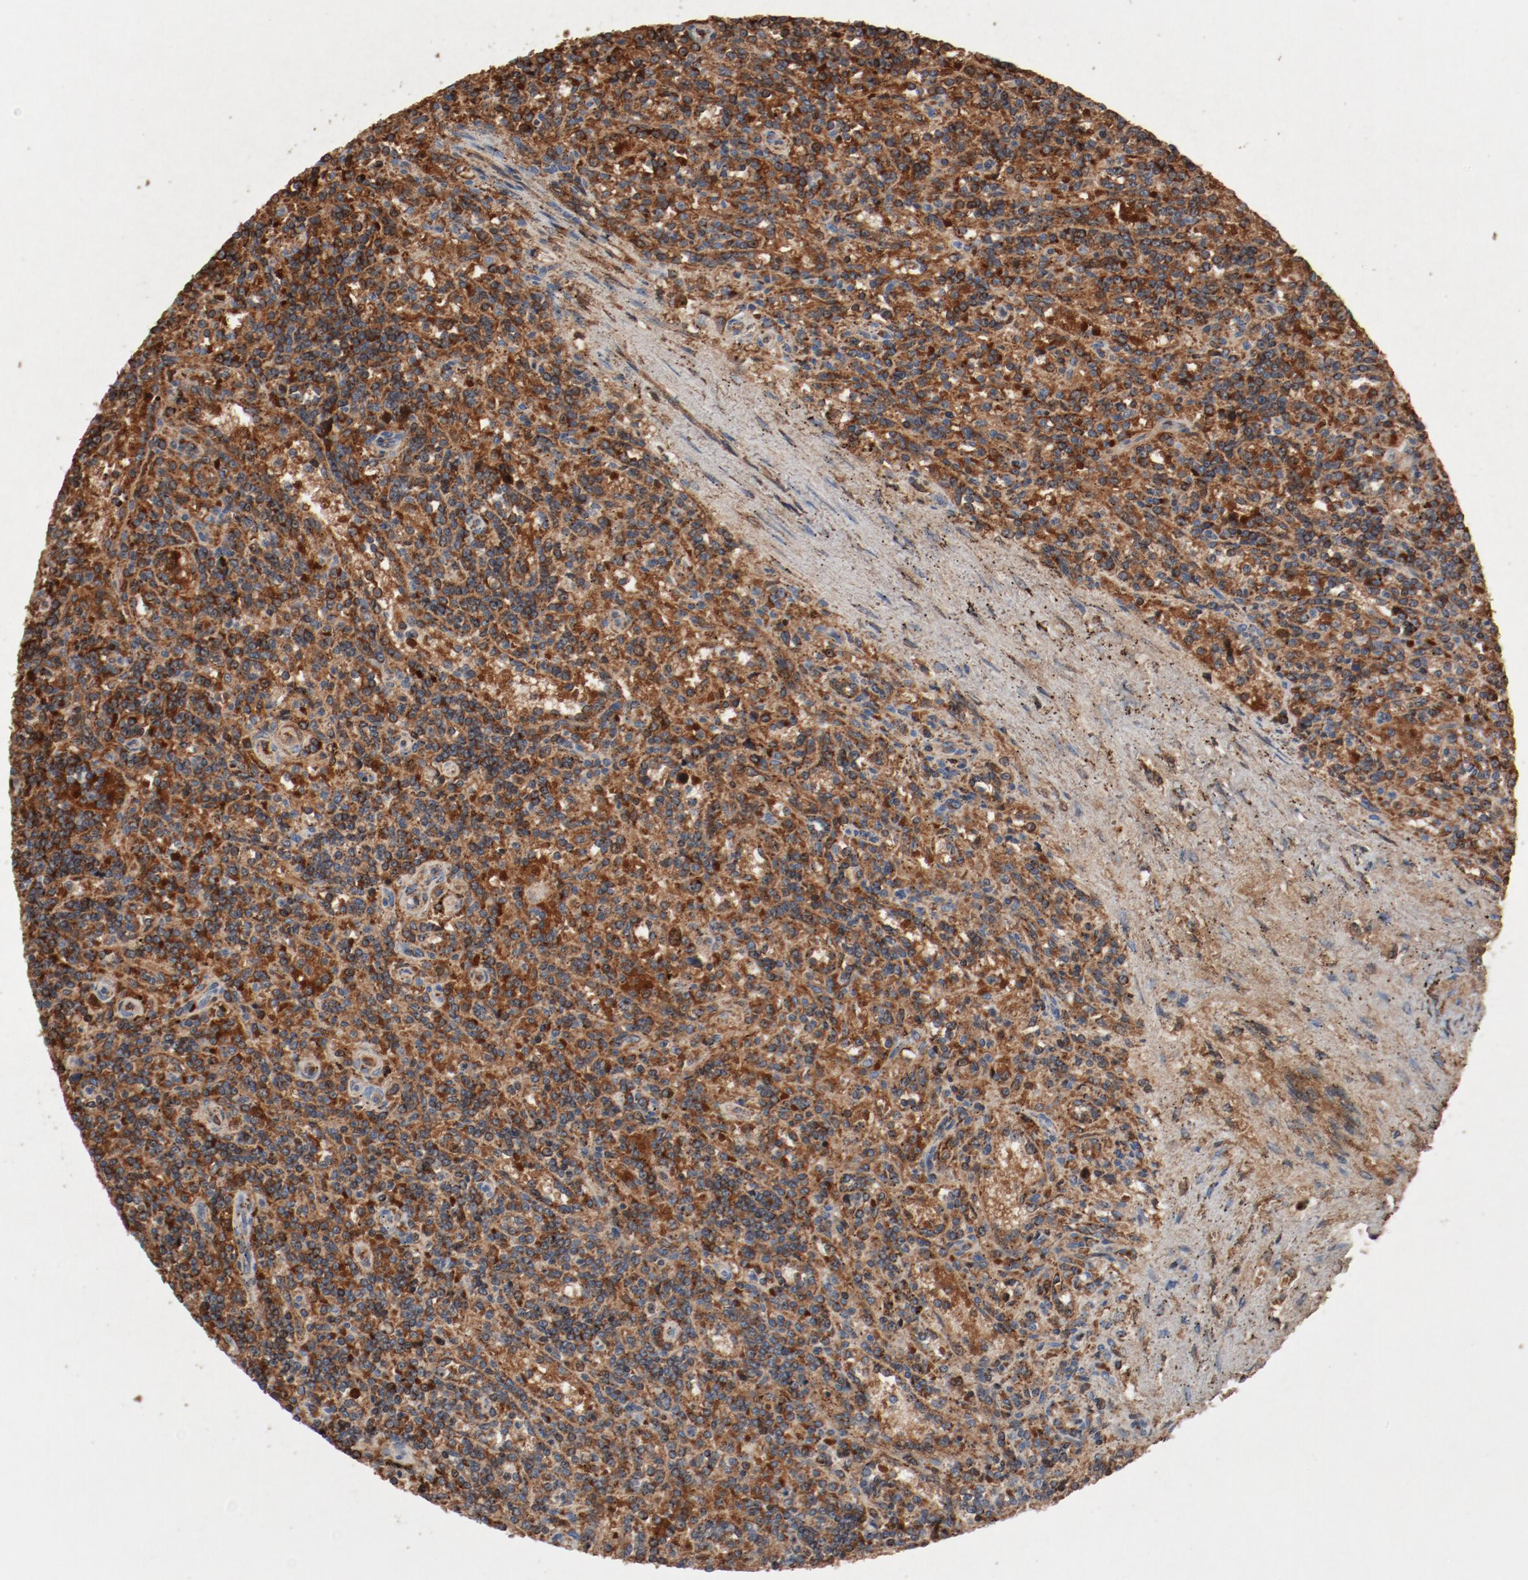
{"staining": {"intensity": "strong", "quantity": ">75%", "location": "cytoplasmic/membranous"}, "tissue": "lymphoma", "cell_type": "Tumor cells", "image_type": "cancer", "snomed": [{"axis": "morphology", "description": "Malignant lymphoma, non-Hodgkin's type, Low grade"}, {"axis": "topography", "description": "Spleen"}], "caption": "There is high levels of strong cytoplasmic/membranous expression in tumor cells of lymphoma, as demonstrated by immunohistochemical staining (brown color).", "gene": "NDUFB8", "patient": {"sex": "male", "age": 73}}